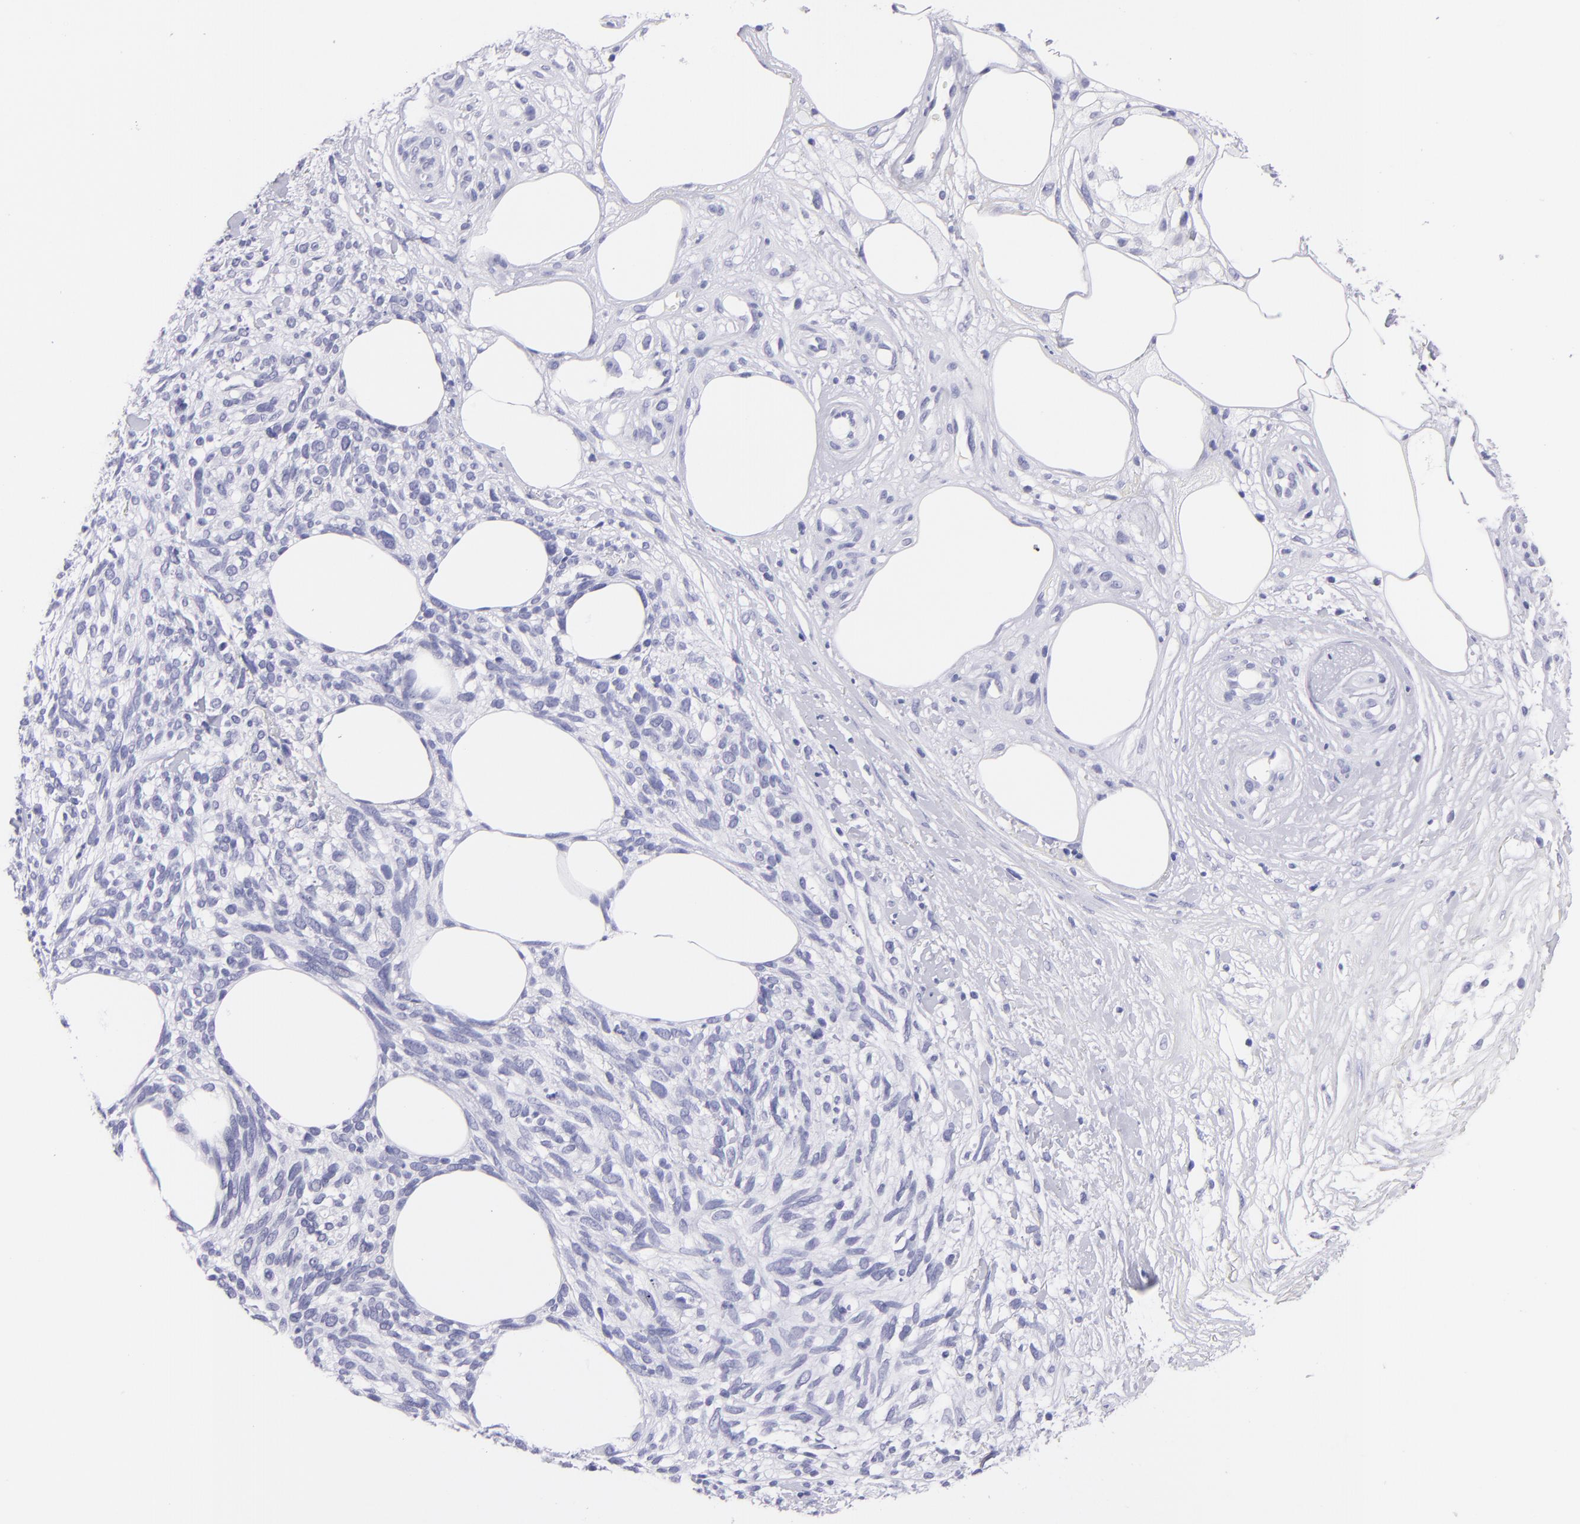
{"staining": {"intensity": "negative", "quantity": "none", "location": "none"}, "tissue": "melanoma", "cell_type": "Tumor cells", "image_type": "cancer", "snomed": [{"axis": "morphology", "description": "Malignant melanoma, NOS"}, {"axis": "topography", "description": "Skin"}], "caption": "Micrograph shows no protein staining in tumor cells of melanoma tissue.", "gene": "CNP", "patient": {"sex": "female", "age": 85}}